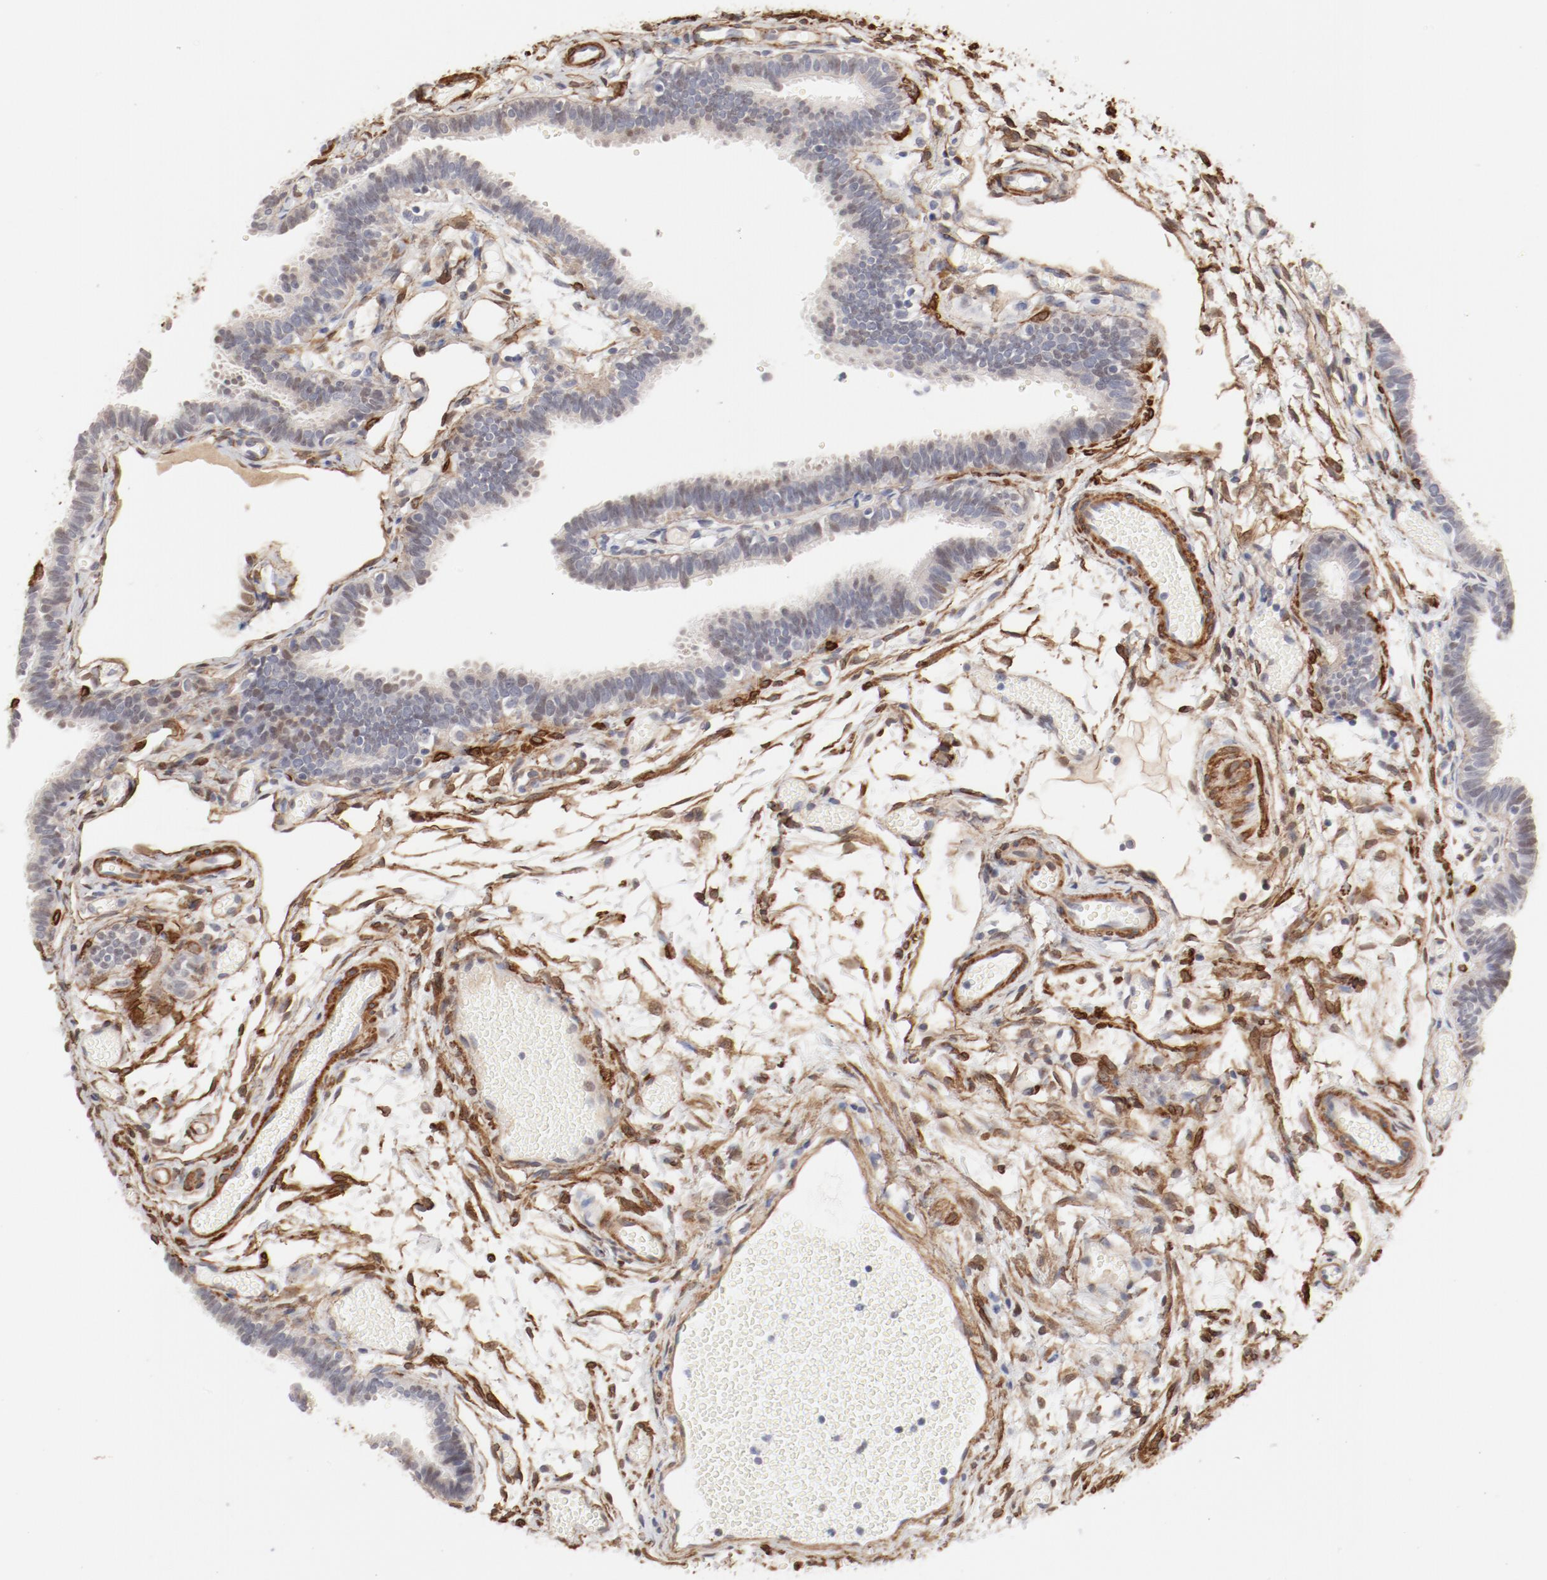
{"staining": {"intensity": "negative", "quantity": "none", "location": "none"}, "tissue": "fallopian tube", "cell_type": "Glandular cells", "image_type": "normal", "snomed": [{"axis": "morphology", "description": "Normal tissue, NOS"}, {"axis": "topography", "description": "Fallopian tube"}], "caption": "IHC histopathology image of normal fallopian tube stained for a protein (brown), which reveals no expression in glandular cells.", "gene": "MAGED4B", "patient": {"sex": "female", "age": 29}}